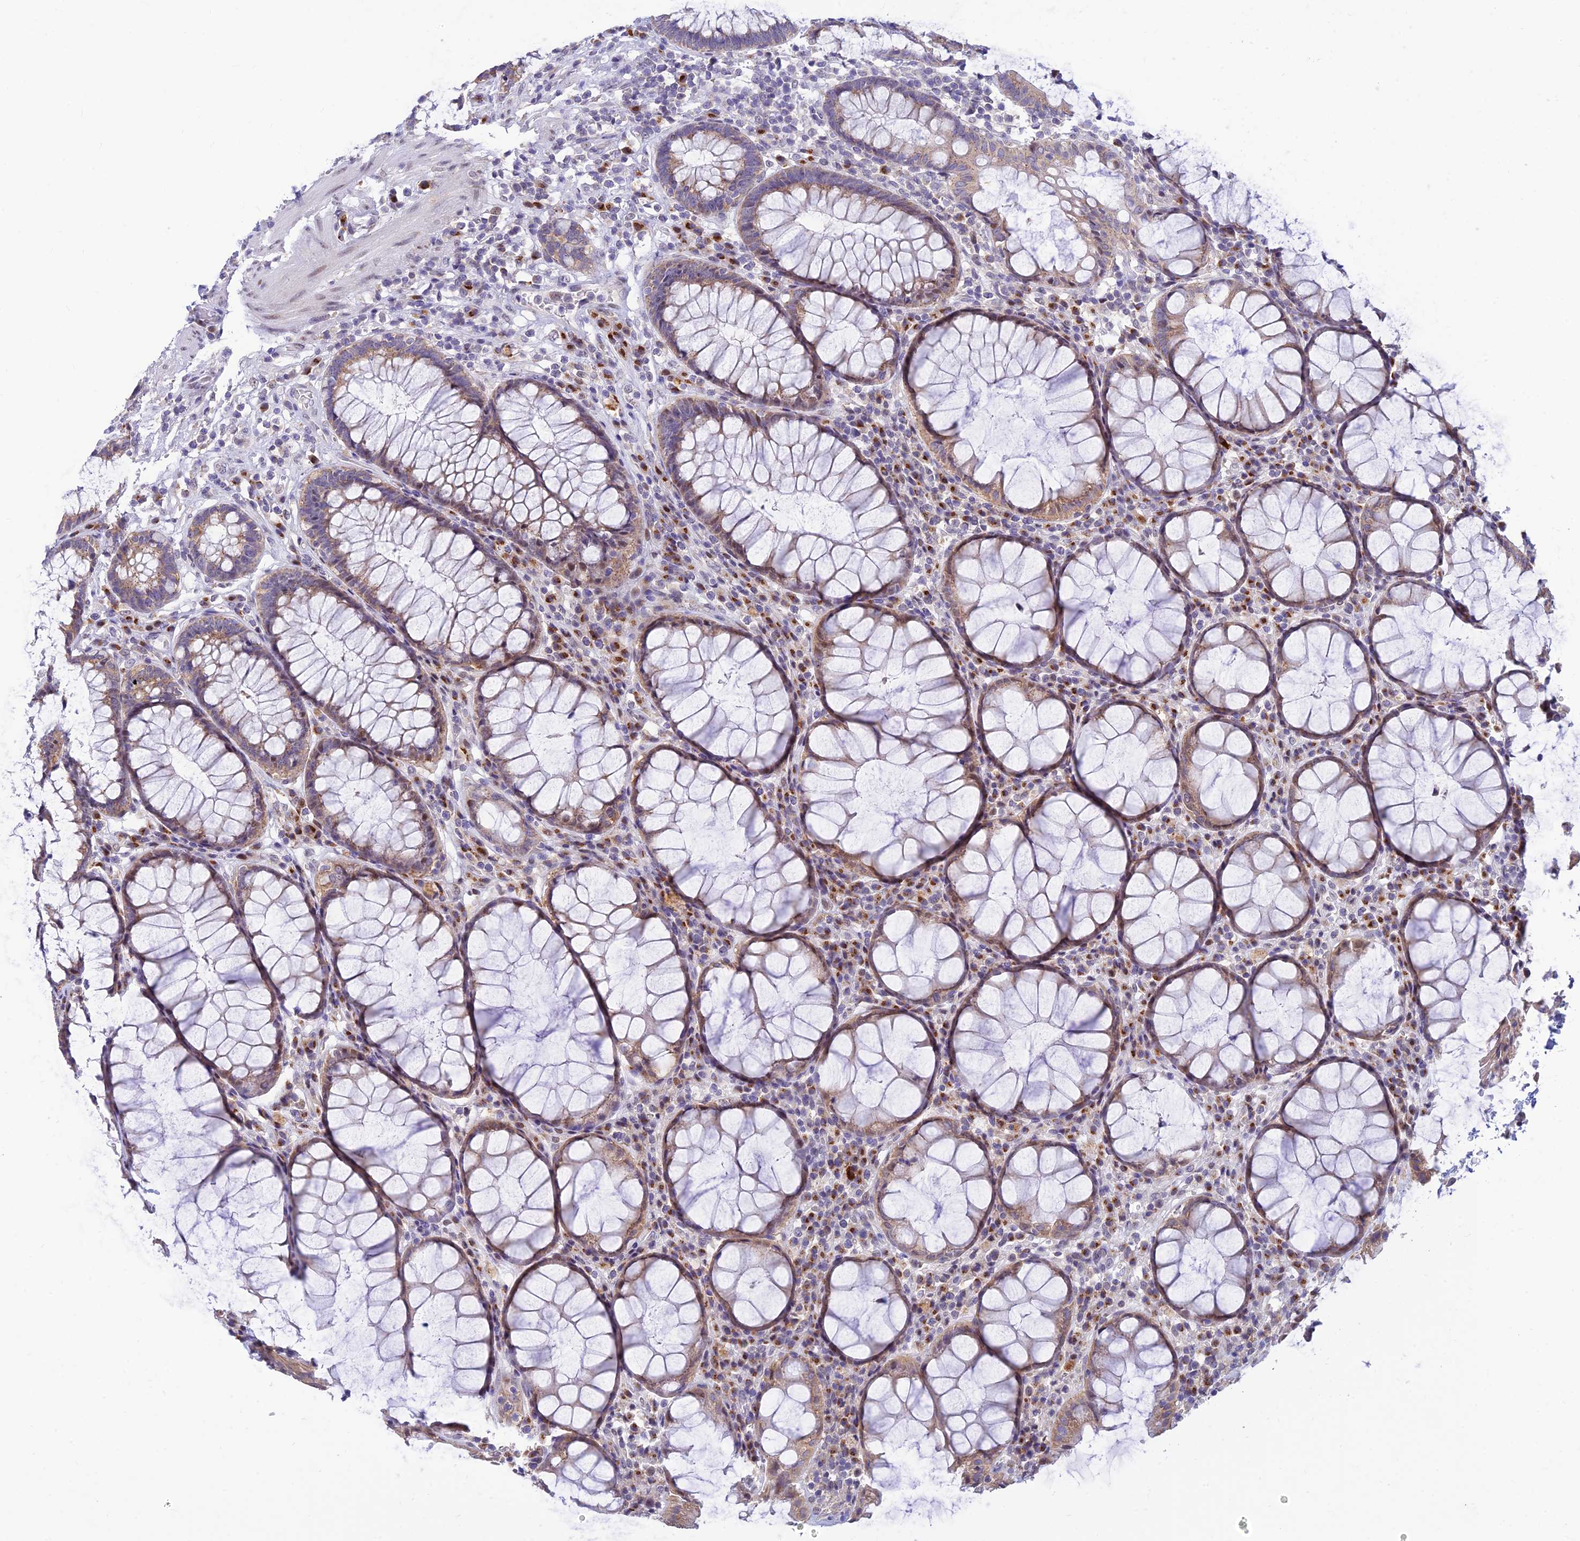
{"staining": {"intensity": "weak", "quantity": ">75%", "location": "cytoplasmic/membranous"}, "tissue": "rectum", "cell_type": "Glandular cells", "image_type": "normal", "snomed": [{"axis": "morphology", "description": "Normal tissue, NOS"}, {"axis": "topography", "description": "Rectum"}], "caption": "Immunohistochemistry of benign human rectum reveals low levels of weak cytoplasmic/membranous staining in about >75% of glandular cells. The staining was performed using DAB (3,3'-diaminobenzidine) to visualize the protein expression in brown, while the nuclei were stained in blue with hematoxylin (Magnification: 20x).", "gene": "INKA1", "patient": {"sex": "male", "age": 64}}